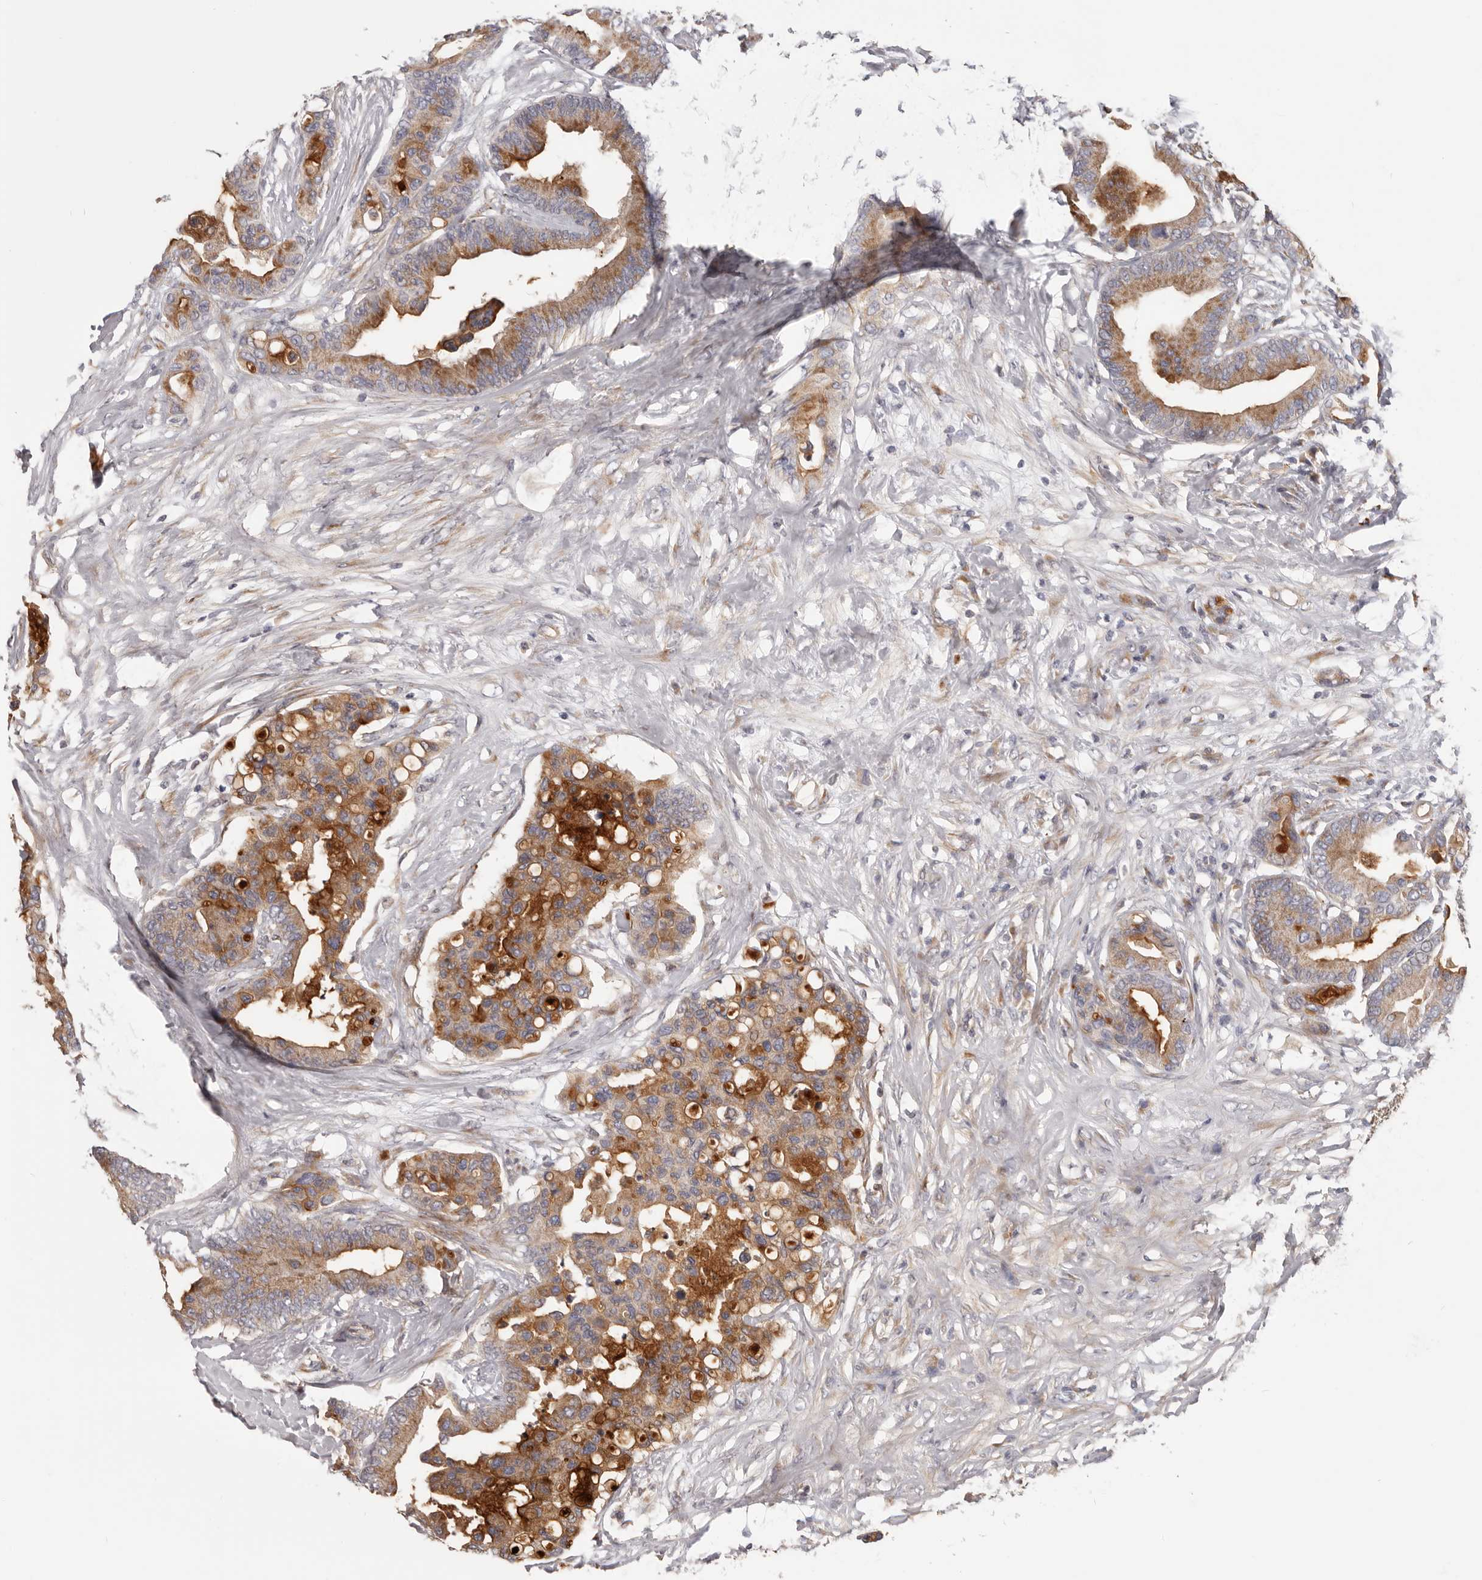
{"staining": {"intensity": "moderate", "quantity": ">75%", "location": "cytoplasmic/membranous"}, "tissue": "colorectal cancer", "cell_type": "Tumor cells", "image_type": "cancer", "snomed": [{"axis": "morphology", "description": "Adenocarcinoma, NOS"}, {"axis": "topography", "description": "Colon"}], "caption": "This image exhibits immunohistochemistry (IHC) staining of colorectal adenocarcinoma, with medium moderate cytoplasmic/membranous positivity in about >75% of tumor cells.", "gene": "MRPS10", "patient": {"sex": "male", "age": 82}}